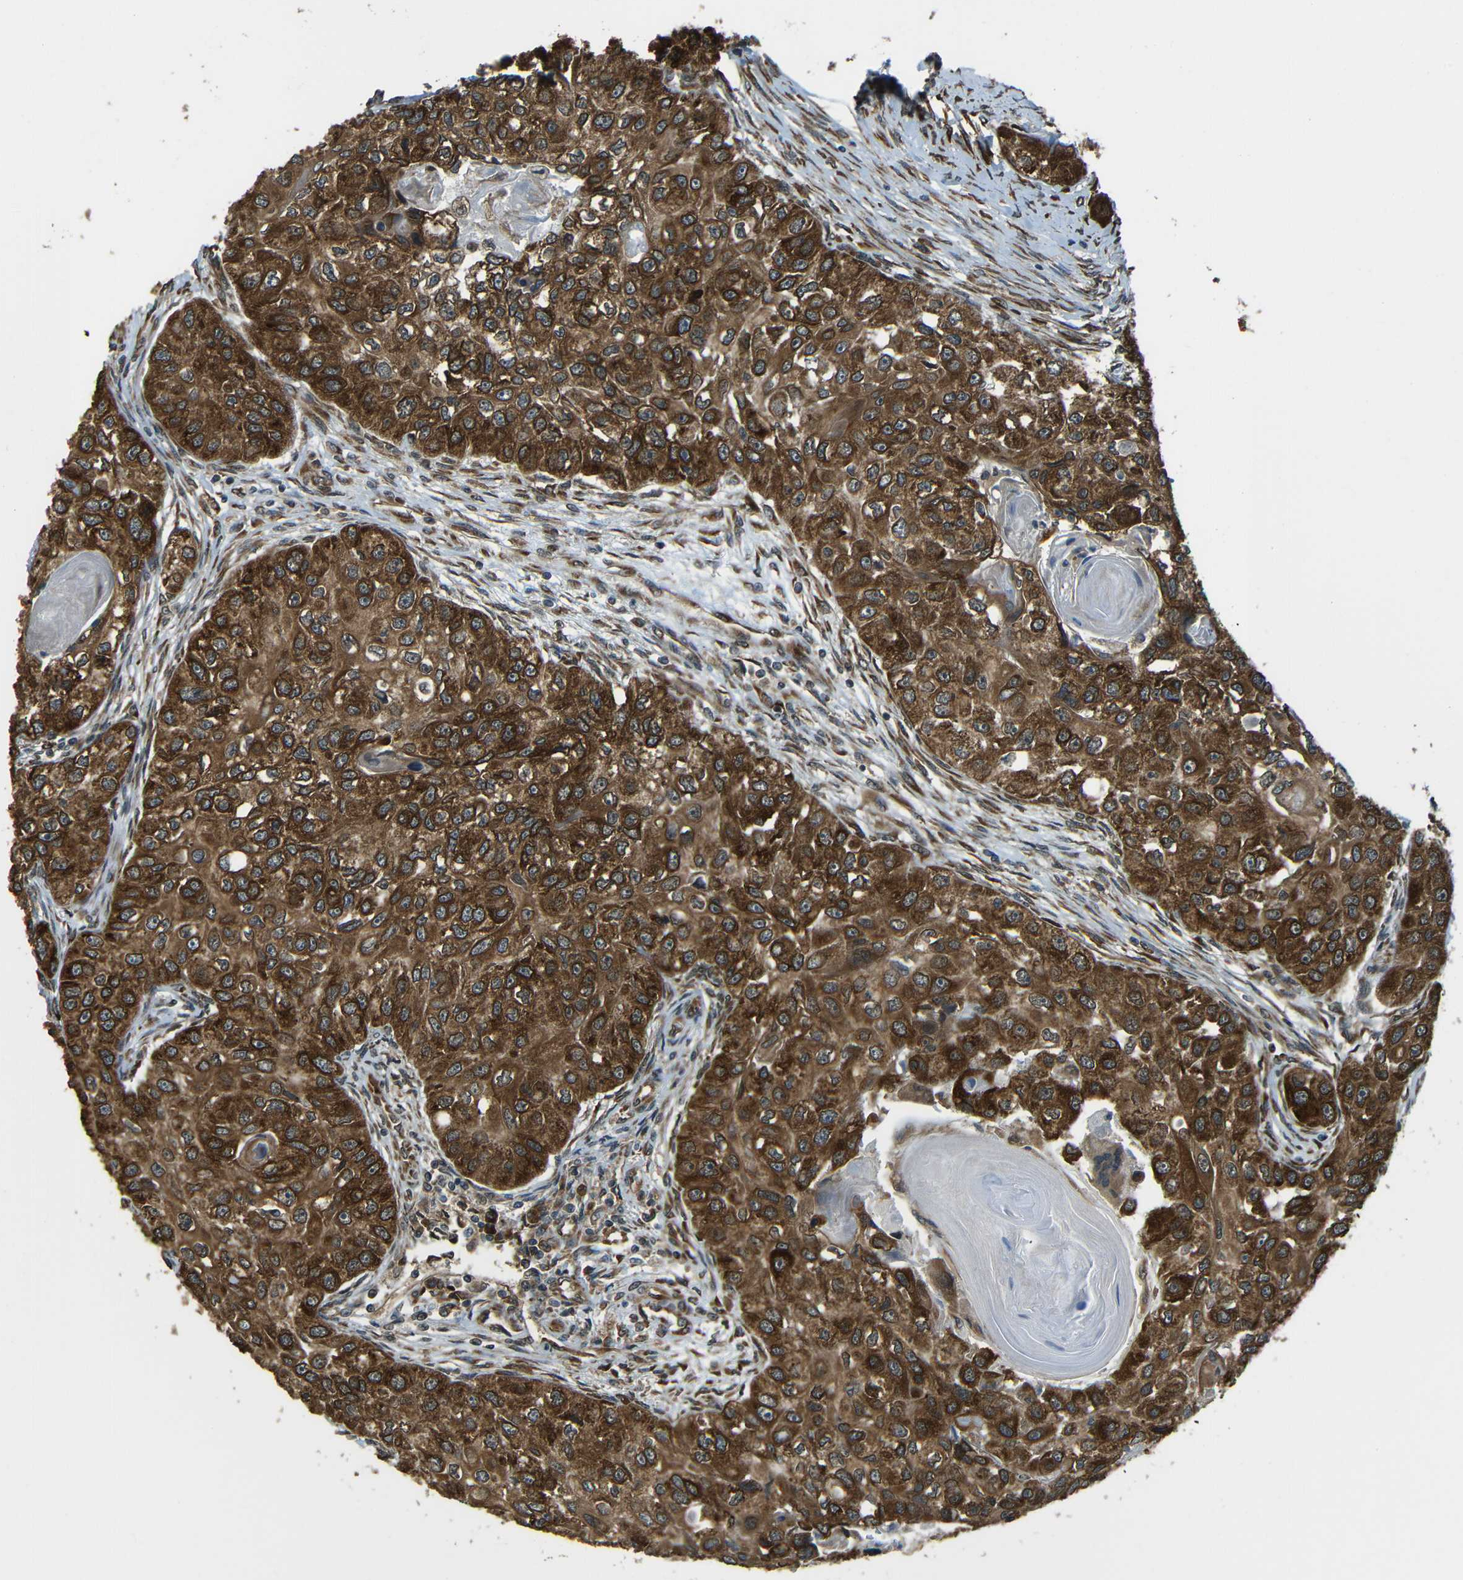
{"staining": {"intensity": "strong", "quantity": "25%-75%", "location": "cytoplasmic/membranous"}, "tissue": "head and neck cancer", "cell_type": "Tumor cells", "image_type": "cancer", "snomed": [{"axis": "morphology", "description": "Normal tissue, NOS"}, {"axis": "morphology", "description": "Squamous cell carcinoma, NOS"}, {"axis": "topography", "description": "Skeletal muscle"}, {"axis": "topography", "description": "Head-Neck"}], "caption": "Brown immunohistochemical staining in head and neck cancer demonstrates strong cytoplasmic/membranous expression in about 25%-75% of tumor cells.", "gene": "VAPB", "patient": {"sex": "male", "age": 51}}